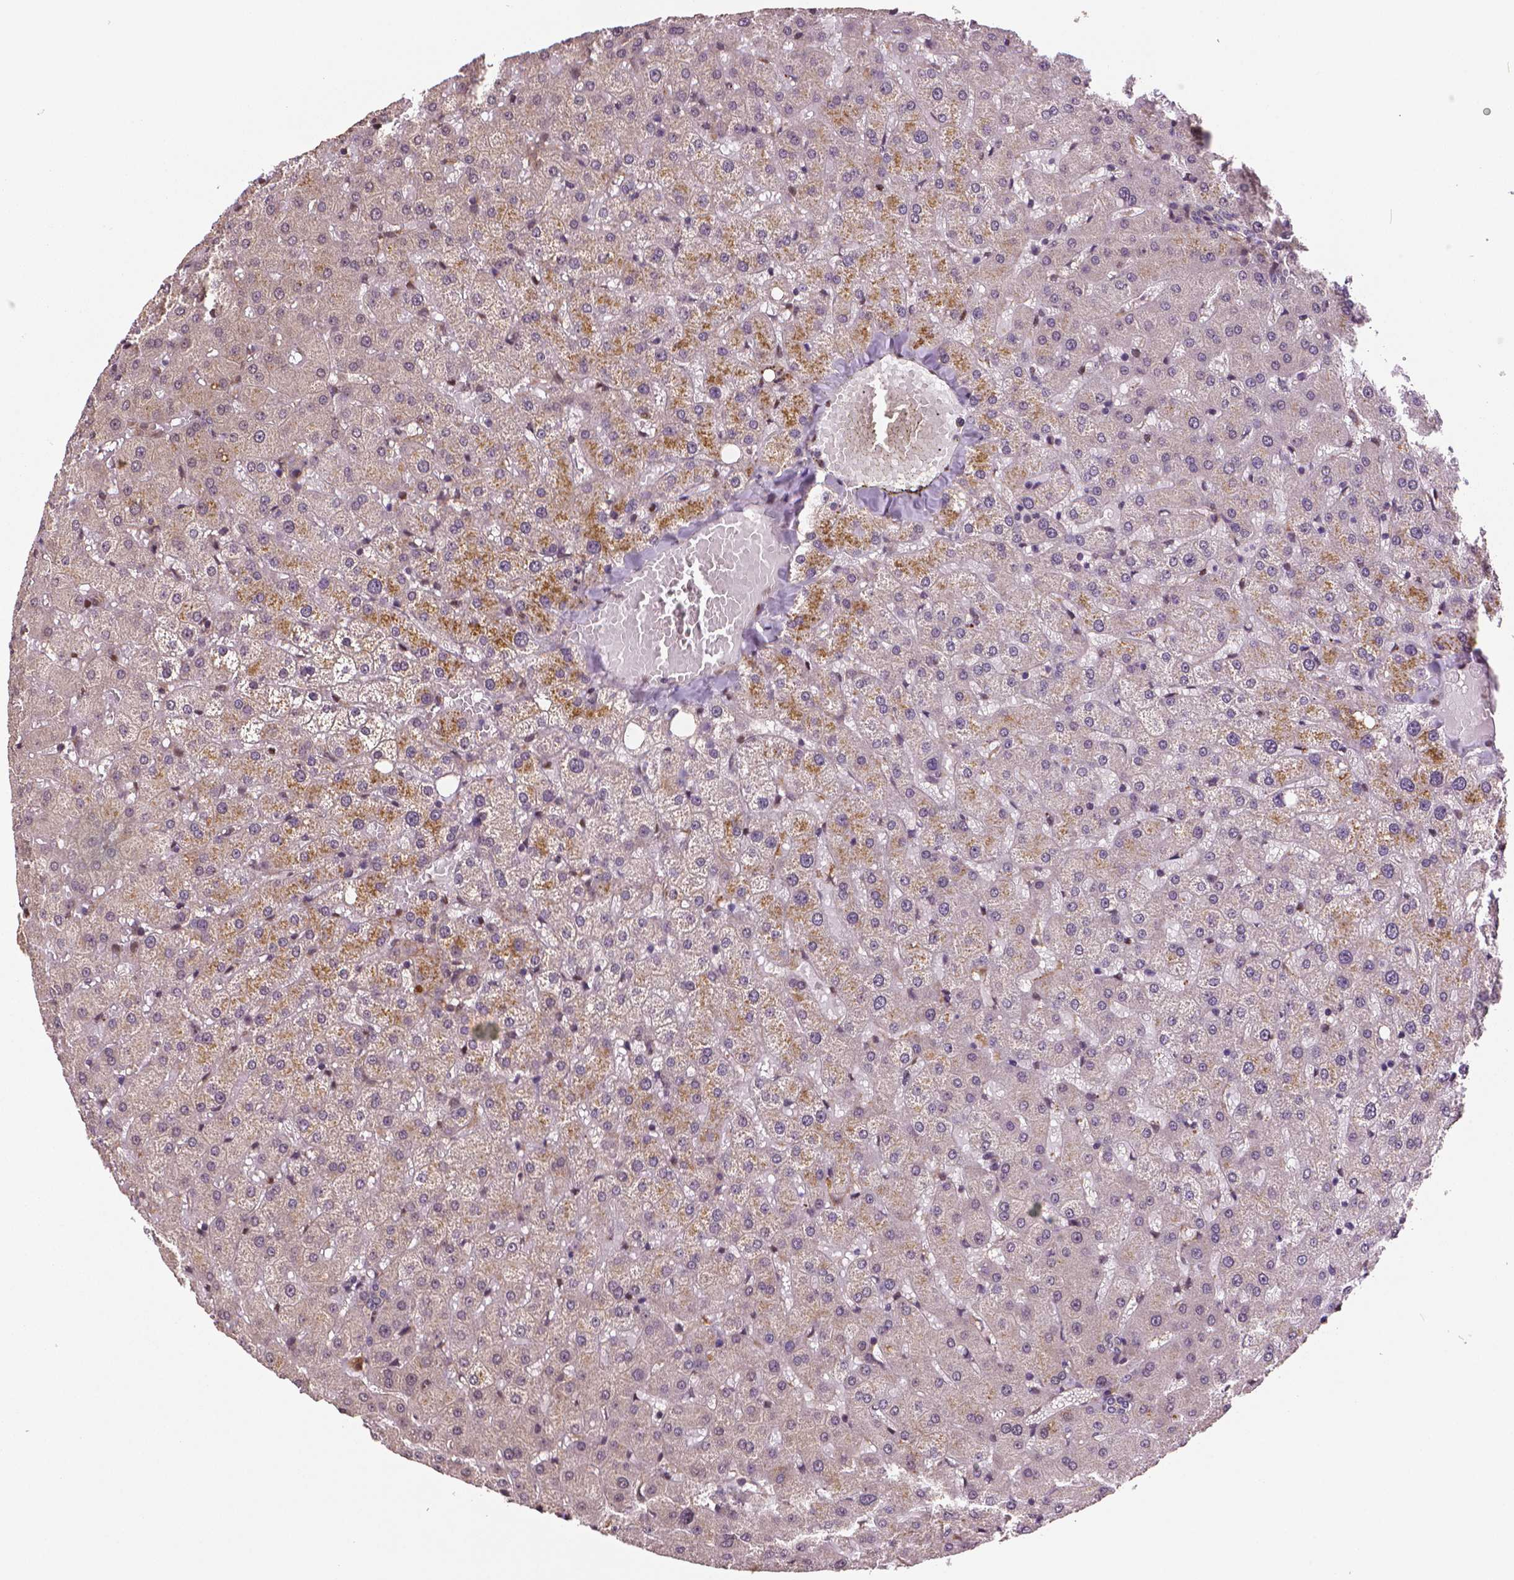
{"staining": {"intensity": "negative", "quantity": "none", "location": "none"}, "tissue": "liver", "cell_type": "Cholangiocytes", "image_type": "normal", "snomed": [{"axis": "morphology", "description": "Normal tissue, NOS"}, {"axis": "topography", "description": "Liver"}], "caption": "The micrograph demonstrates no staining of cholangiocytes in unremarkable liver. The staining is performed using DAB brown chromogen with nuclei counter-stained in using hematoxylin.", "gene": "STAT3", "patient": {"sex": "female", "age": 50}}